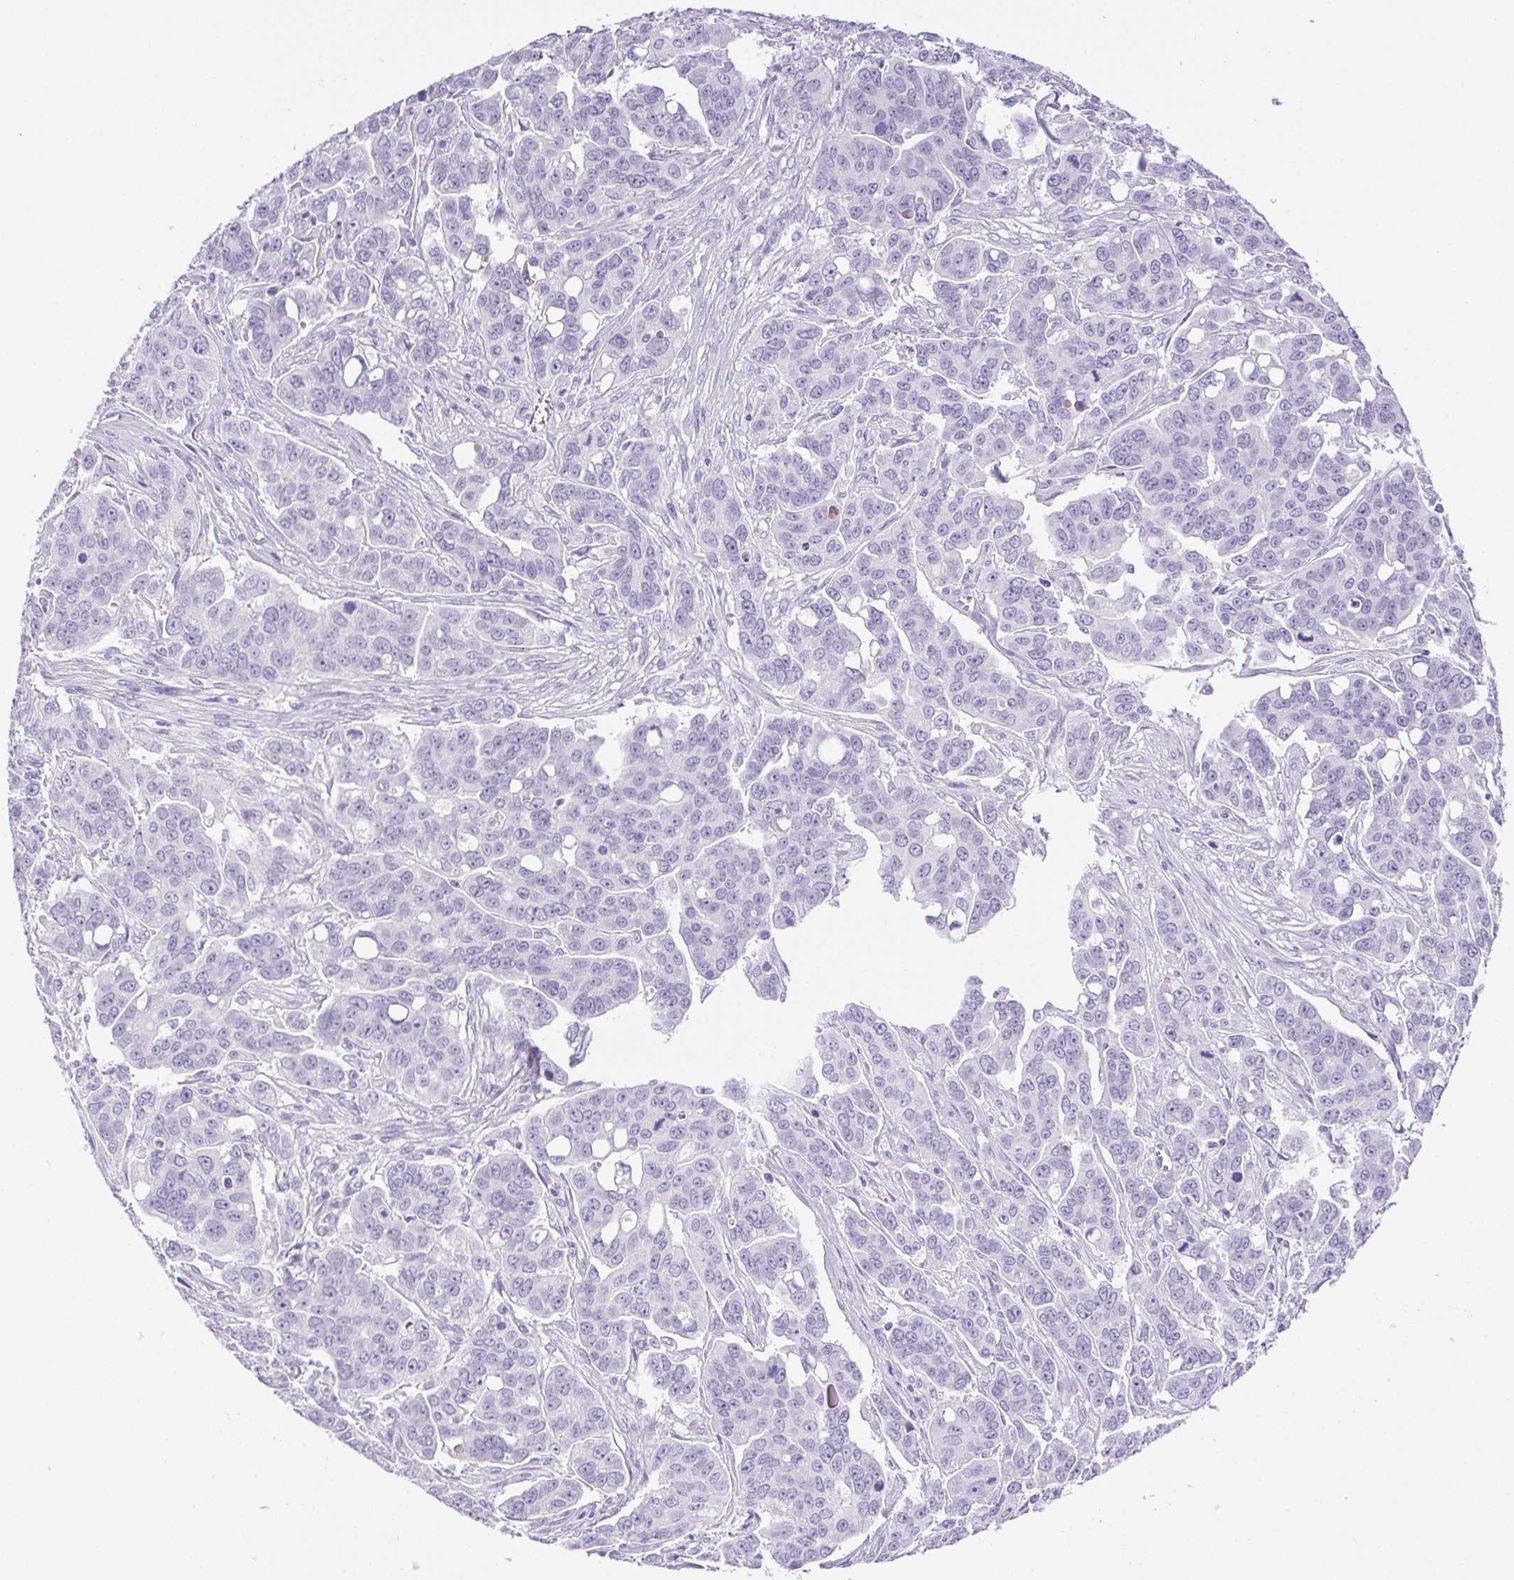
{"staining": {"intensity": "negative", "quantity": "none", "location": "none"}, "tissue": "ovarian cancer", "cell_type": "Tumor cells", "image_type": "cancer", "snomed": [{"axis": "morphology", "description": "Carcinoma, endometroid"}, {"axis": "topography", "description": "Ovary"}], "caption": "Tumor cells show no significant positivity in endometroid carcinoma (ovarian). The staining was performed using DAB (3,3'-diaminobenzidine) to visualize the protein expression in brown, while the nuclei were stained in blue with hematoxylin (Magnification: 20x).", "gene": "PAPPA2", "patient": {"sex": "female", "age": 78}}